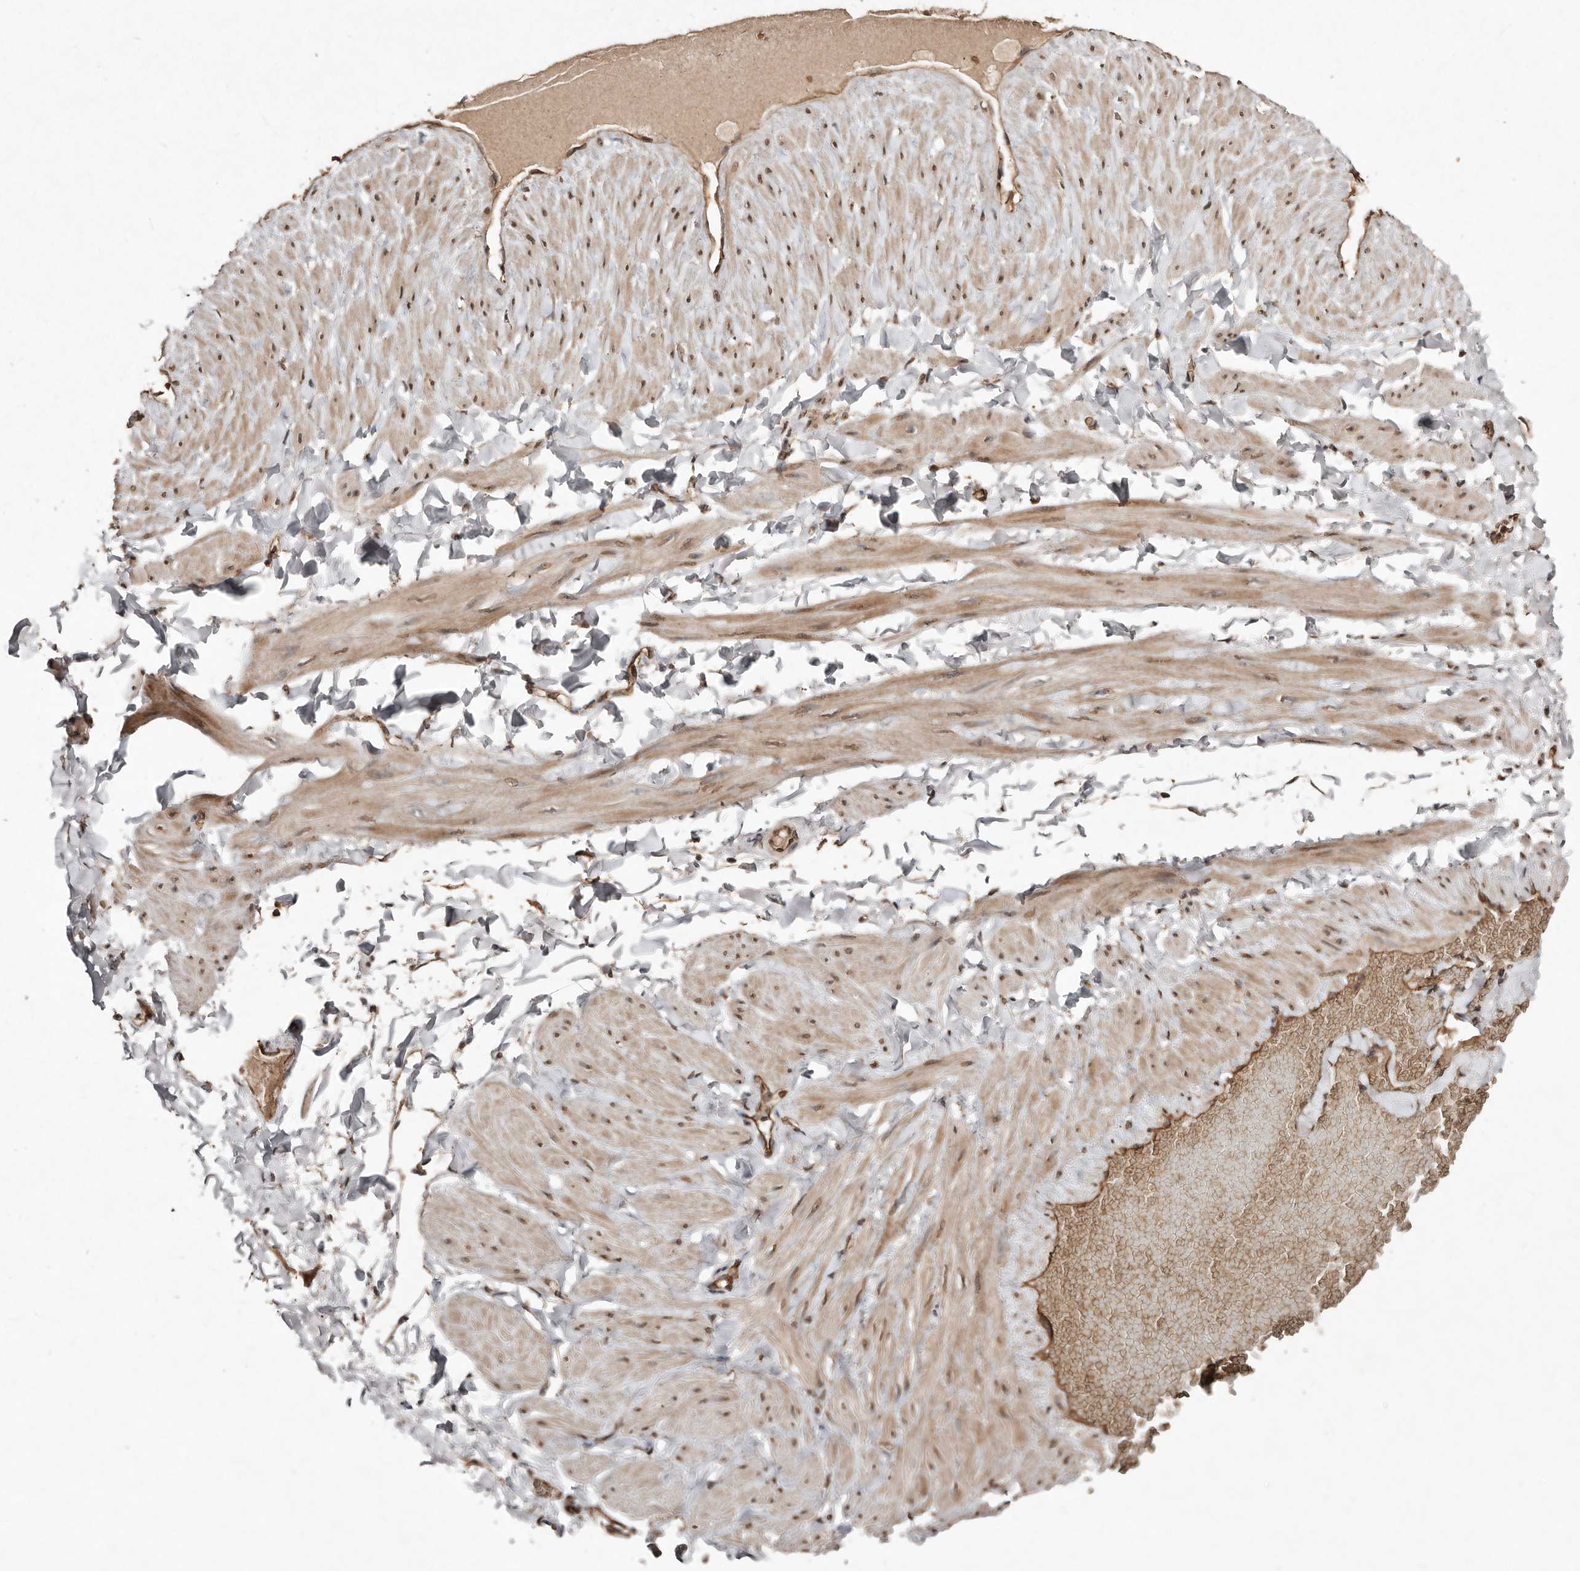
{"staining": {"intensity": "moderate", "quantity": ">75%", "location": "nuclear"}, "tissue": "adipose tissue", "cell_type": "Adipocytes", "image_type": "normal", "snomed": [{"axis": "morphology", "description": "Normal tissue, NOS"}, {"axis": "topography", "description": "Adipose tissue"}, {"axis": "topography", "description": "Vascular tissue"}, {"axis": "topography", "description": "Peripheral nerve tissue"}], "caption": "A brown stain shows moderate nuclear staining of a protein in adipocytes of unremarkable human adipose tissue. (DAB (3,3'-diaminobenzidine) IHC with brightfield microscopy, high magnification).", "gene": "DIP2C", "patient": {"sex": "male", "age": 25}}